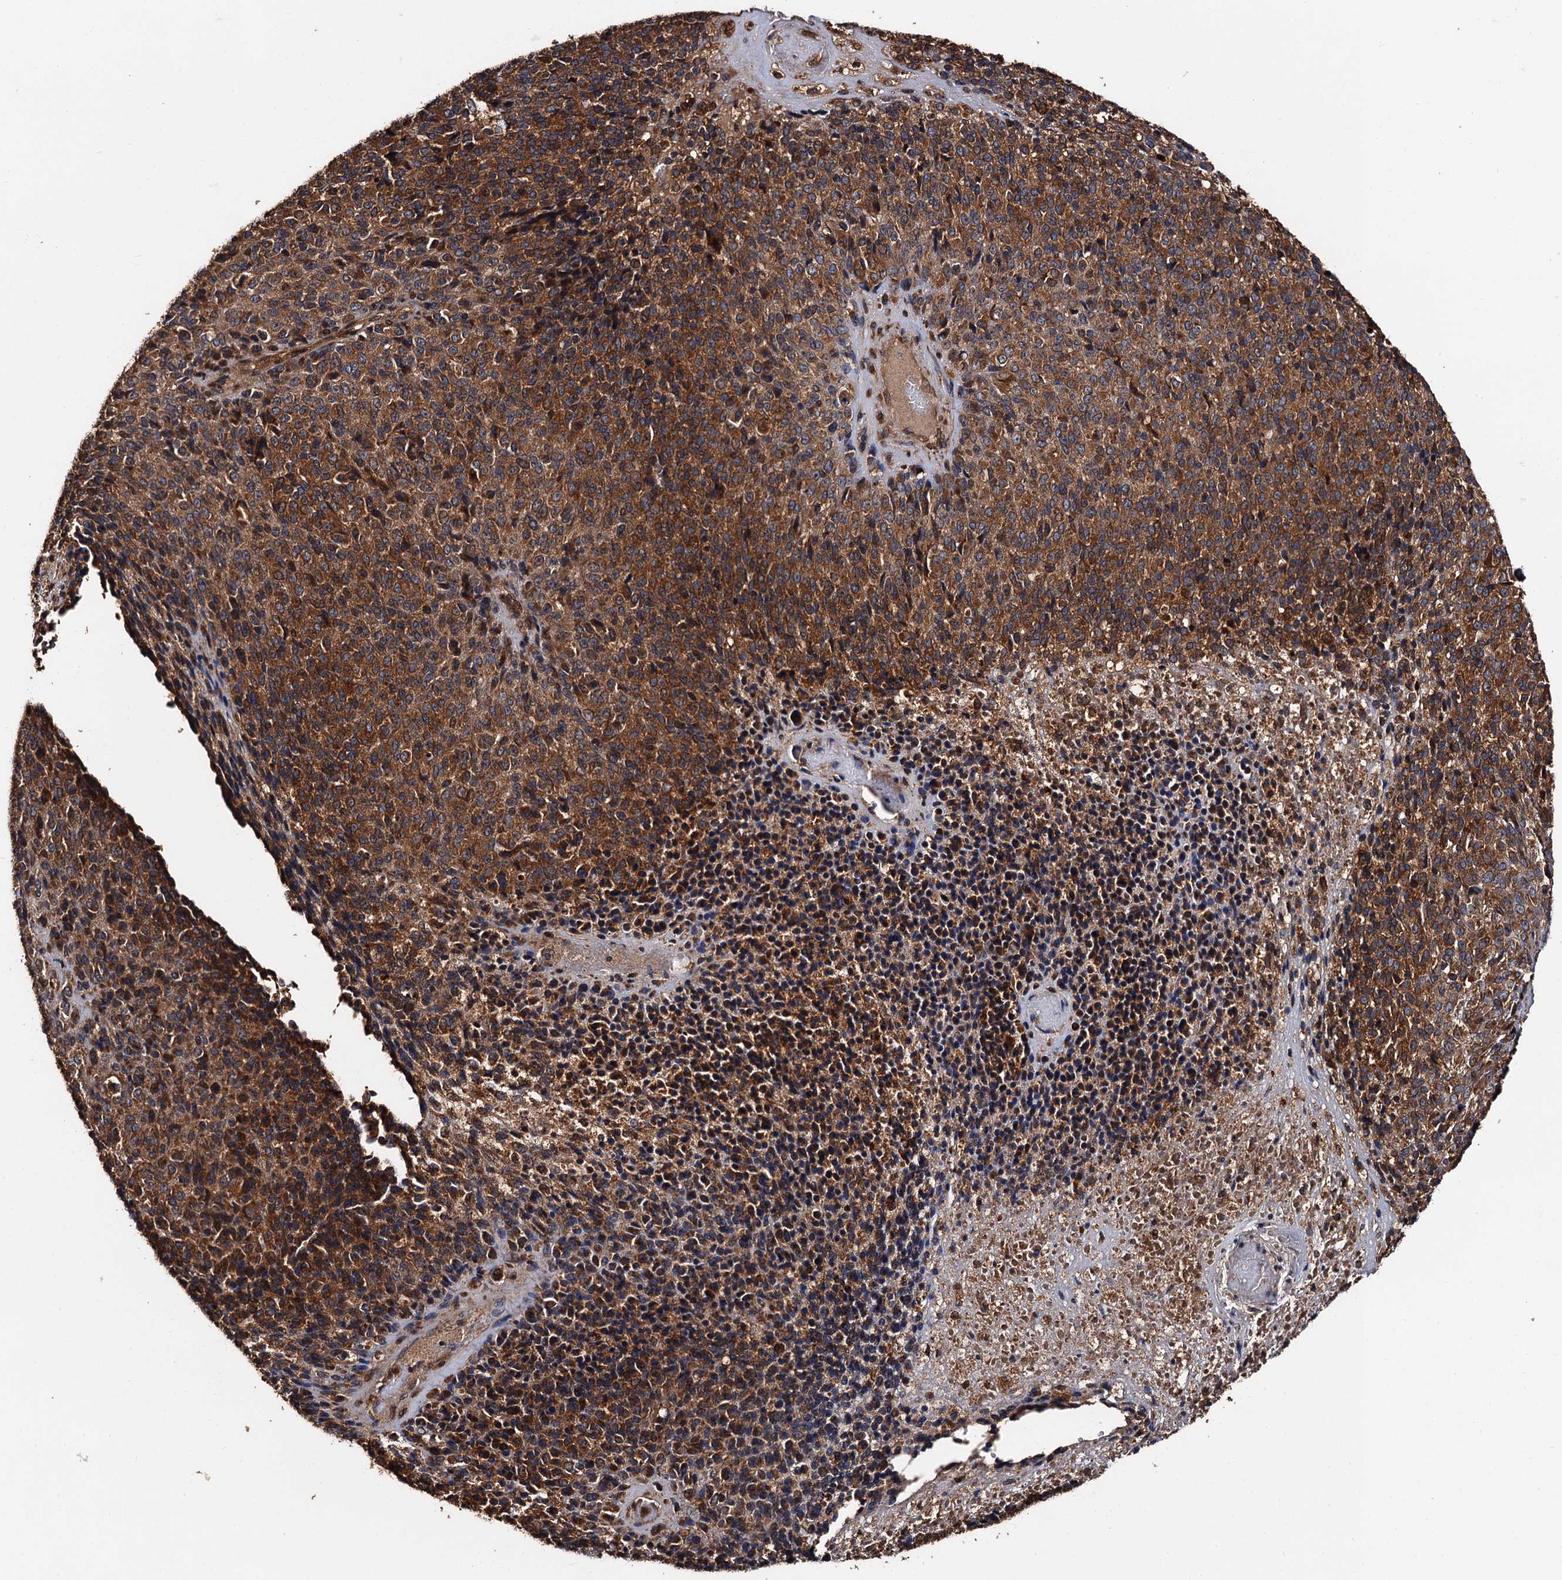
{"staining": {"intensity": "moderate", "quantity": ">75%", "location": "cytoplasmic/membranous"}, "tissue": "melanoma", "cell_type": "Tumor cells", "image_type": "cancer", "snomed": [{"axis": "morphology", "description": "Malignant melanoma, Metastatic site"}, {"axis": "topography", "description": "Brain"}], "caption": "A high-resolution micrograph shows immunohistochemistry staining of malignant melanoma (metastatic site), which displays moderate cytoplasmic/membranous positivity in approximately >75% of tumor cells.", "gene": "MIER2", "patient": {"sex": "female", "age": 56}}